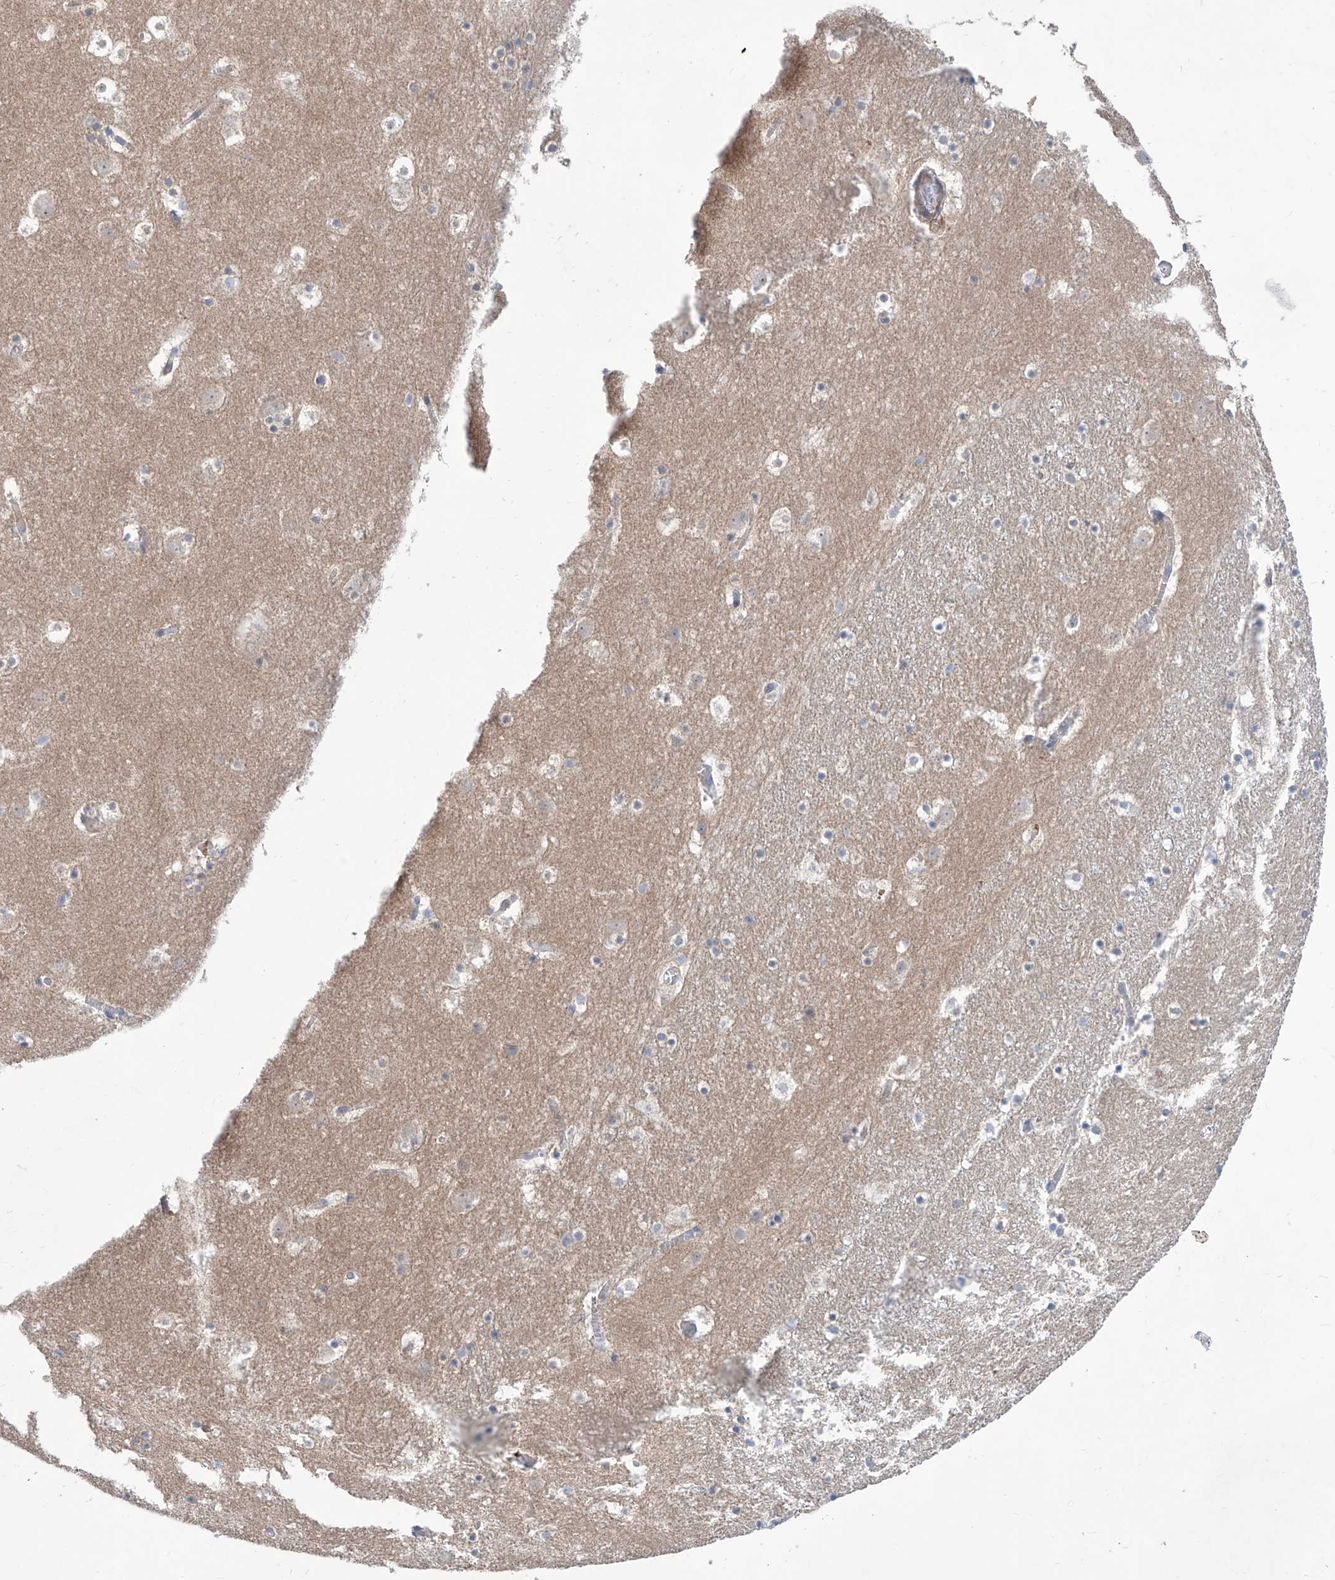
{"staining": {"intensity": "negative", "quantity": "none", "location": "none"}, "tissue": "caudate", "cell_type": "Glial cells", "image_type": "normal", "snomed": [{"axis": "morphology", "description": "Normal tissue, NOS"}, {"axis": "topography", "description": "Lateral ventricle wall"}], "caption": "Unremarkable caudate was stained to show a protein in brown. There is no significant staining in glial cells.", "gene": "SRBD1", "patient": {"sex": "male", "age": 45}}